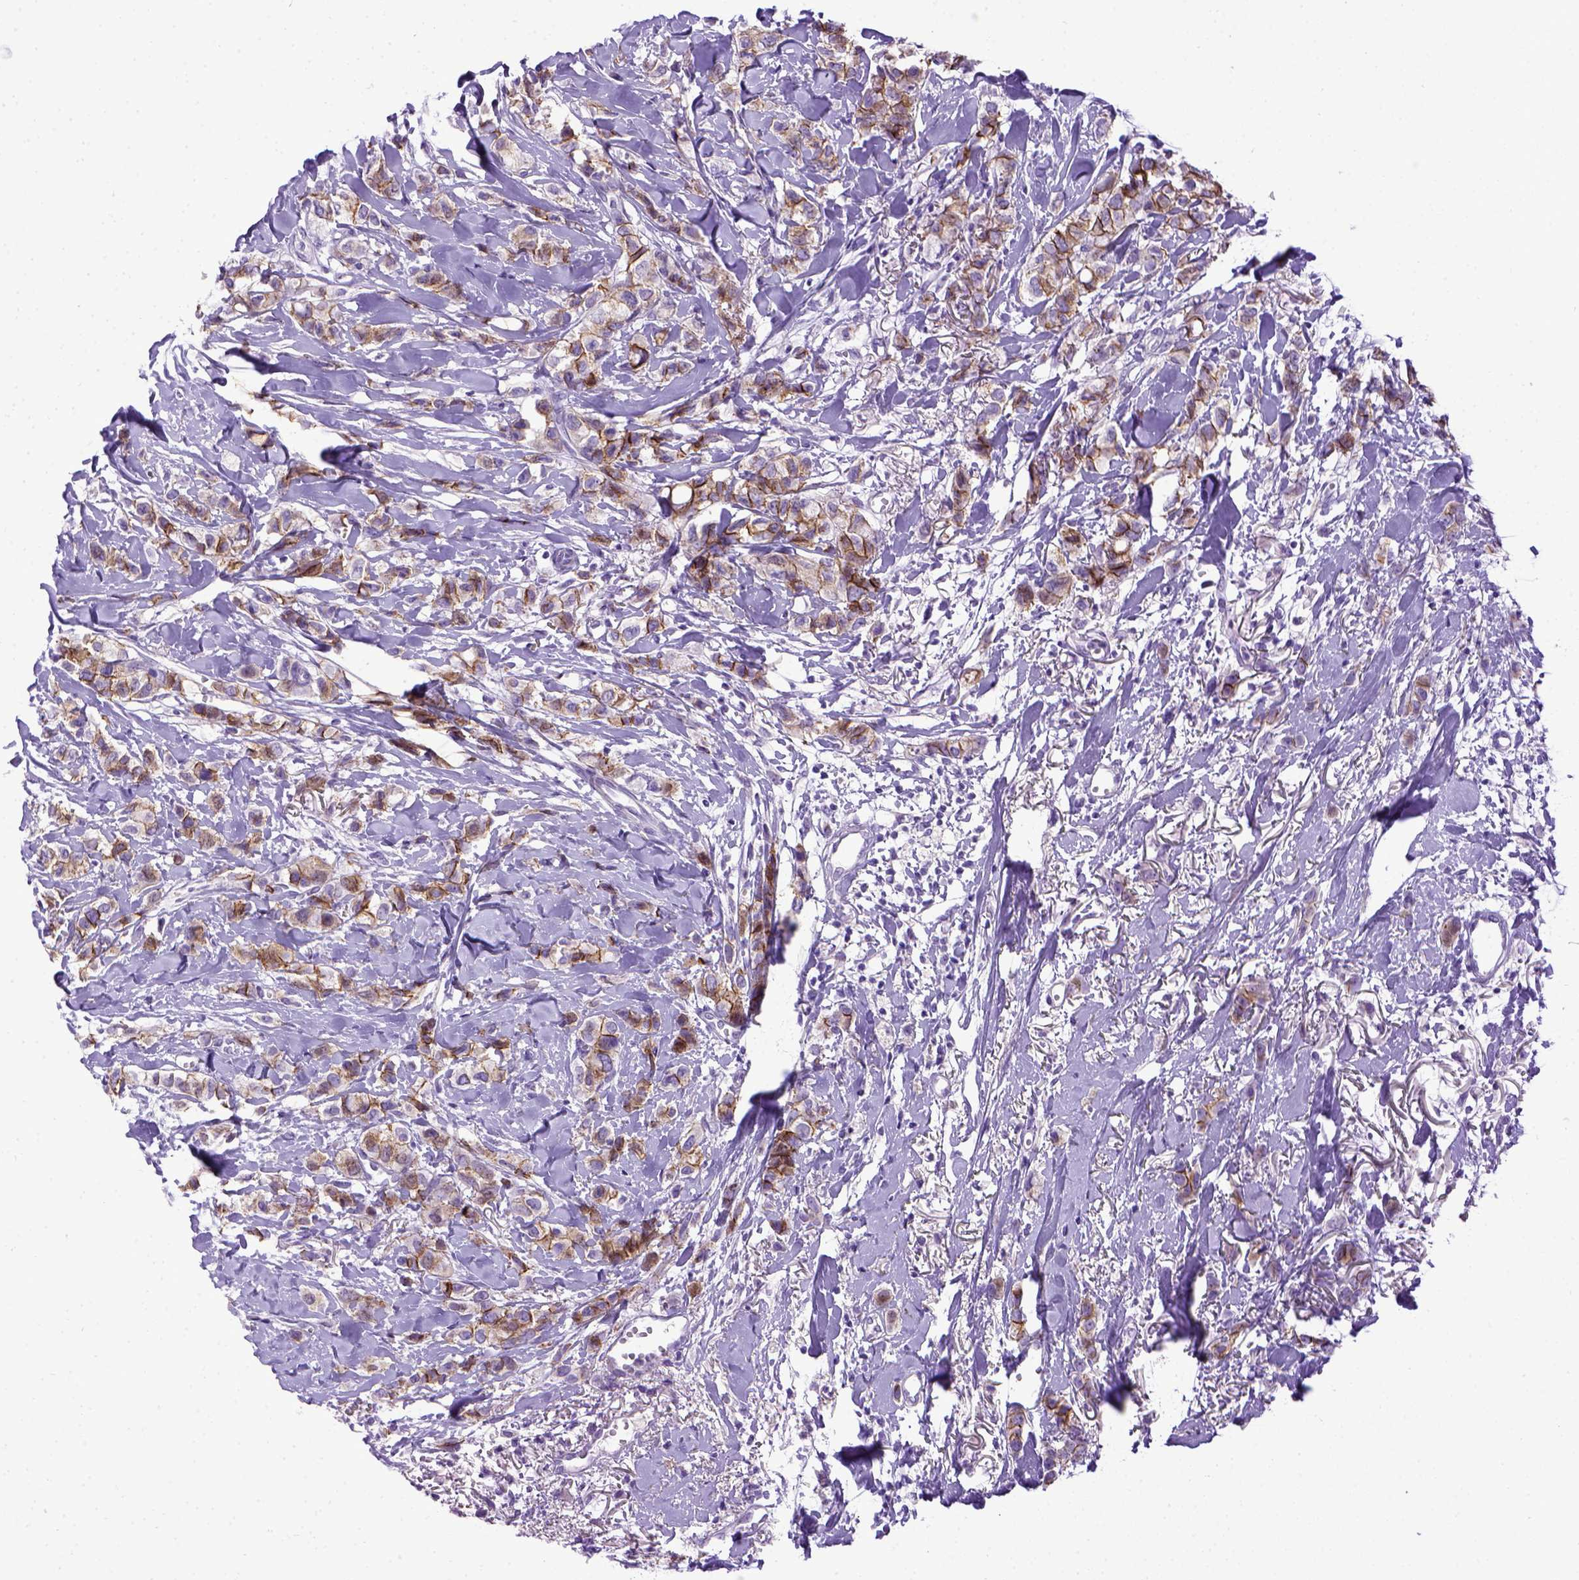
{"staining": {"intensity": "moderate", "quantity": ">75%", "location": "cytoplasmic/membranous"}, "tissue": "breast cancer", "cell_type": "Tumor cells", "image_type": "cancer", "snomed": [{"axis": "morphology", "description": "Duct carcinoma"}, {"axis": "topography", "description": "Breast"}], "caption": "Immunohistochemical staining of breast invasive ductal carcinoma demonstrates moderate cytoplasmic/membranous protein staining in about >75% of tumor cells.", "gene": "CDH1", "patient": {"sex": "female", "age": 85}}